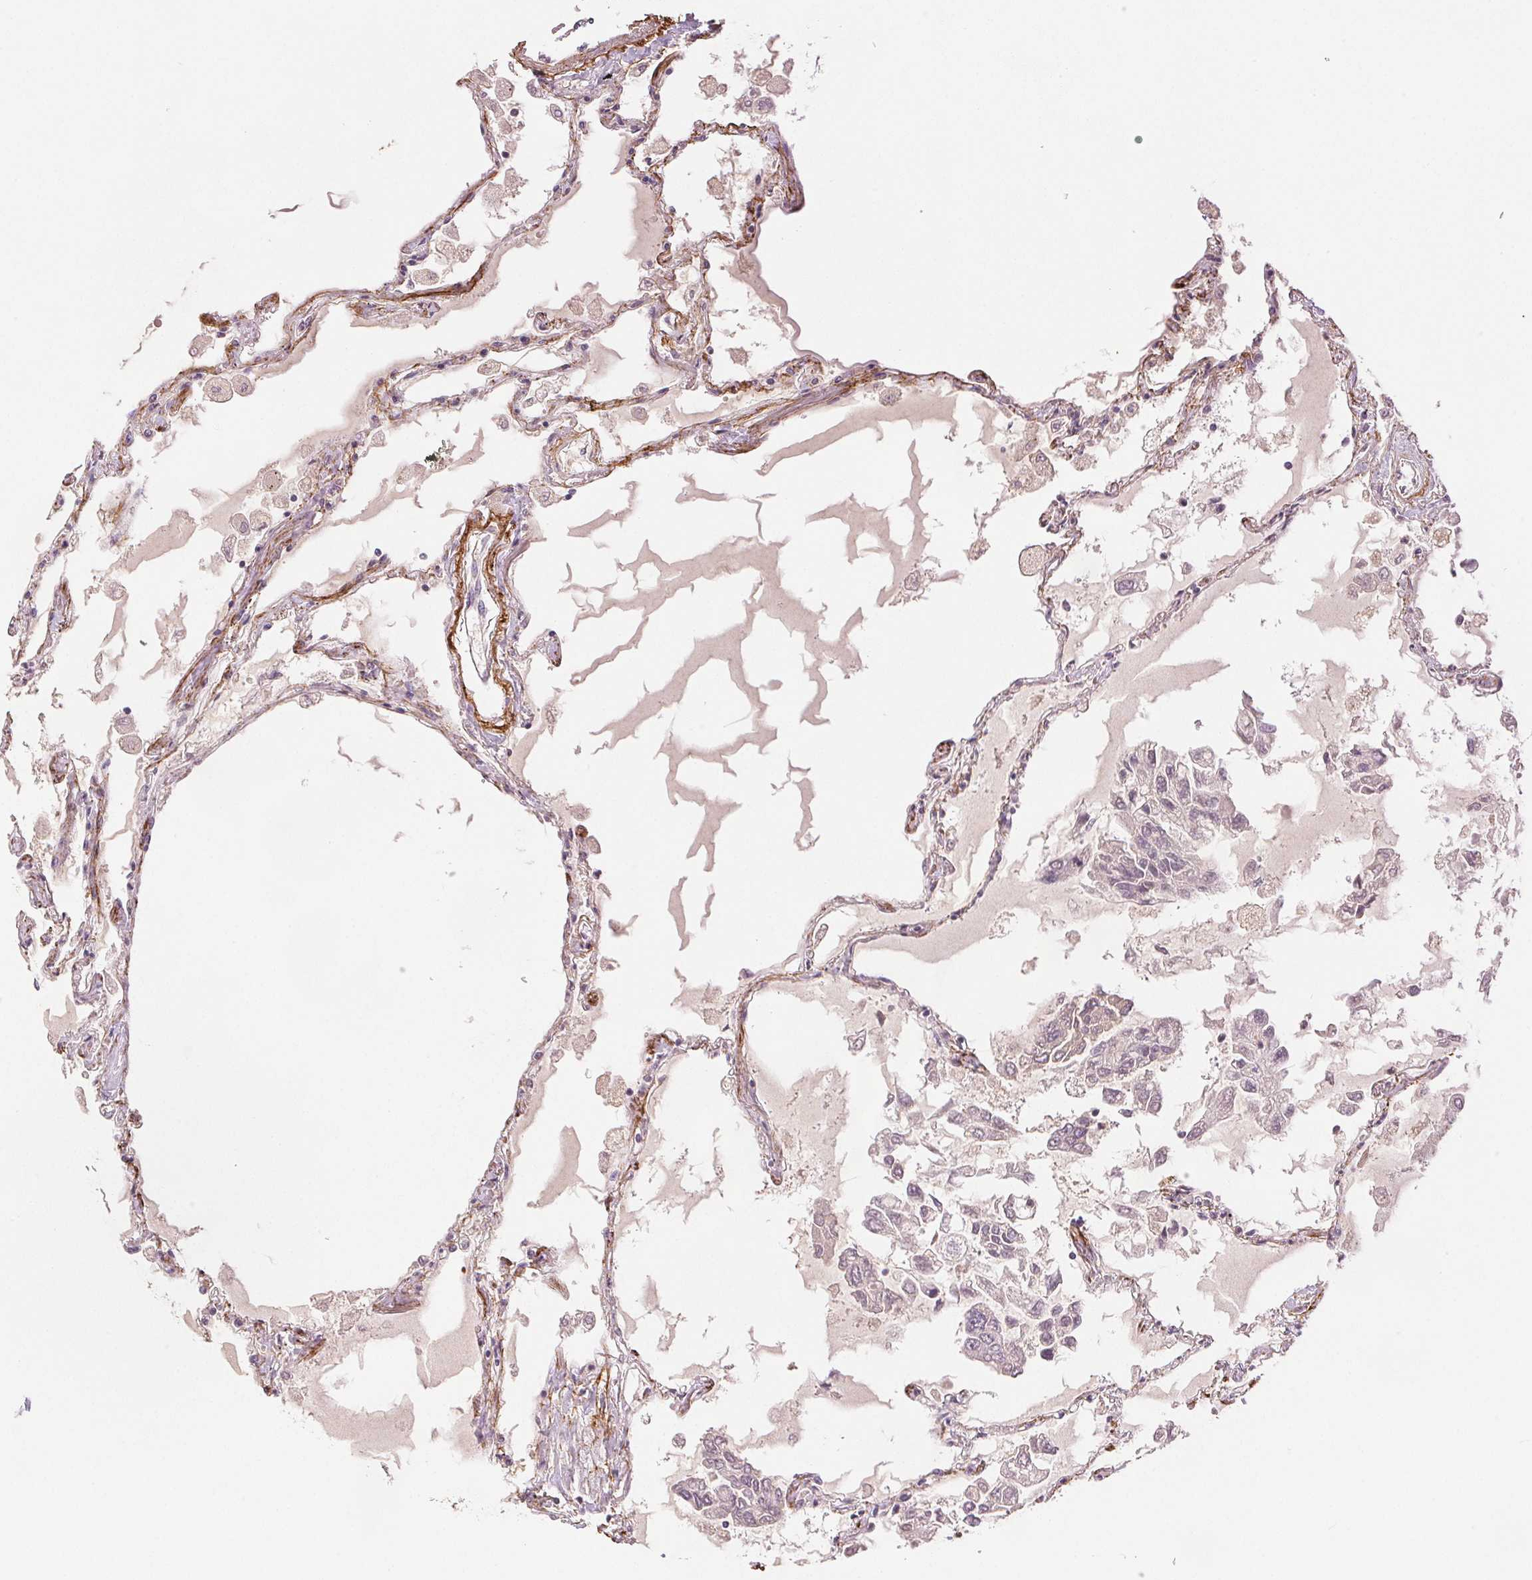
{"staining": {"intensity": "negative", "quantity": "none", "location": "none"}, "tissue": "lung", "cell_type": "Alveolar cells", "image_type": "normal", "snomed": [{"axis": "morphology", "description": "Normal tissue, NOS"}, {"axis": "morphology", "description": "Adenocarcinoma, NOS"}, {"axis": "topography", "description": "Cartilage tissue"}, {"axis": "topography", "description": "Lung"}], "caption": "This is a histopathology image of immunohistochemistry staining of benign lung, which shows no expression in alveolar cells. (DAB immunohistochemistry, high magnification).", "gene": "FBN1", "patient": {"sex": "female", "age": 67}}